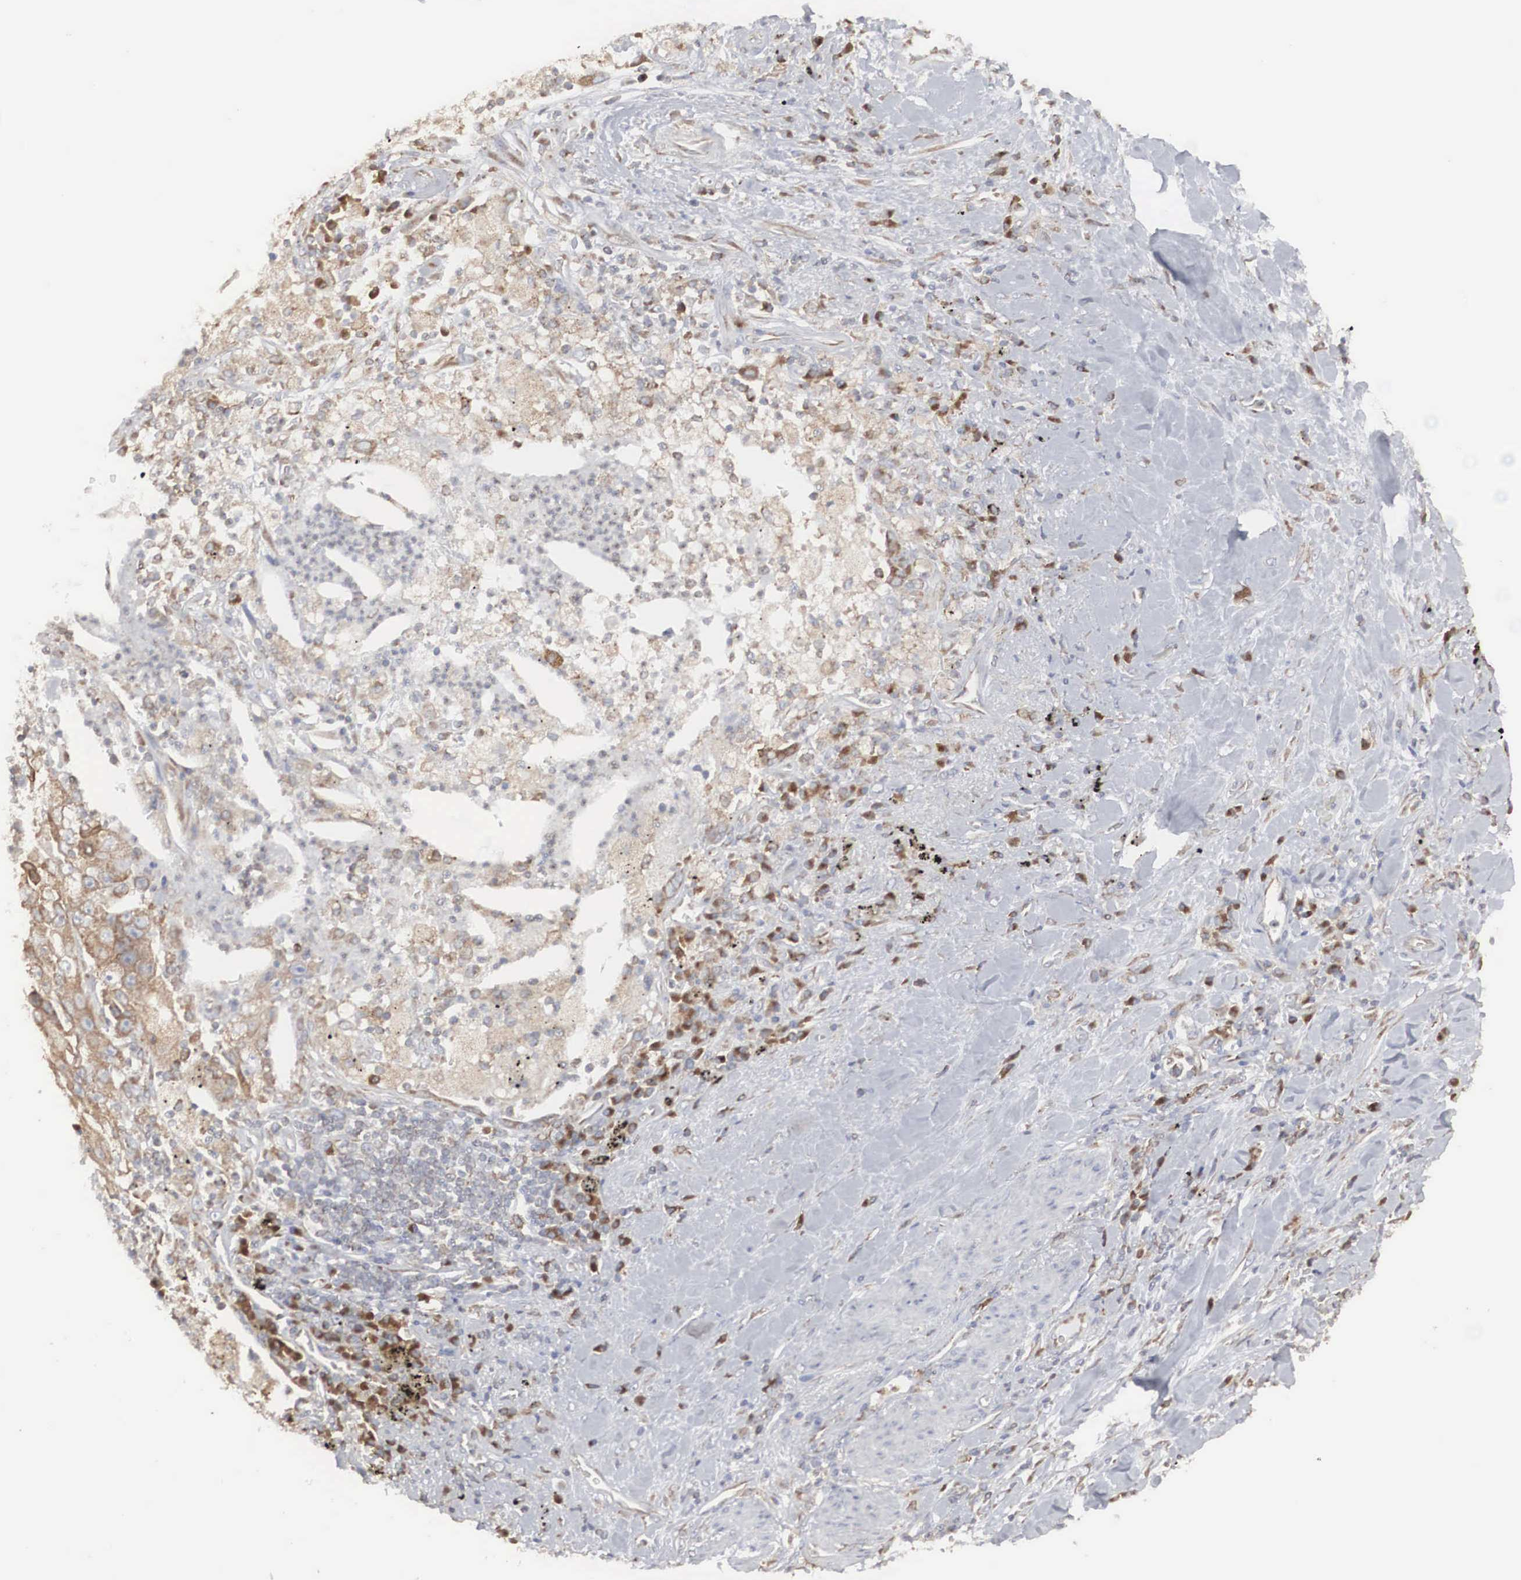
{"staining": {"intensity": "moderate", "quantity": "25%-75%", "location": "cytoplasmic/membranous"}, "tissue": "lung cancer", "cell_type": "Tumor cells", "image_type": "cancer", "snomed": [{"axis": "morphology", "description": "Squamous cell carcinoma, NOS"}, {"axis": "topography", "description": "Lung"}], "caption": "A brown stain highlights moderate cytoplasmic/membranous expression of a protein in human squamous cell carcinoma (lung) tumor cells. The staining was performed using DAB to visualize the protein expression in brown, while the nuclei were stained in blue with hematoxylin (Magnification: 20x).", "gene": "MIA2", "patient": {"sex": "male", "age": 64}}